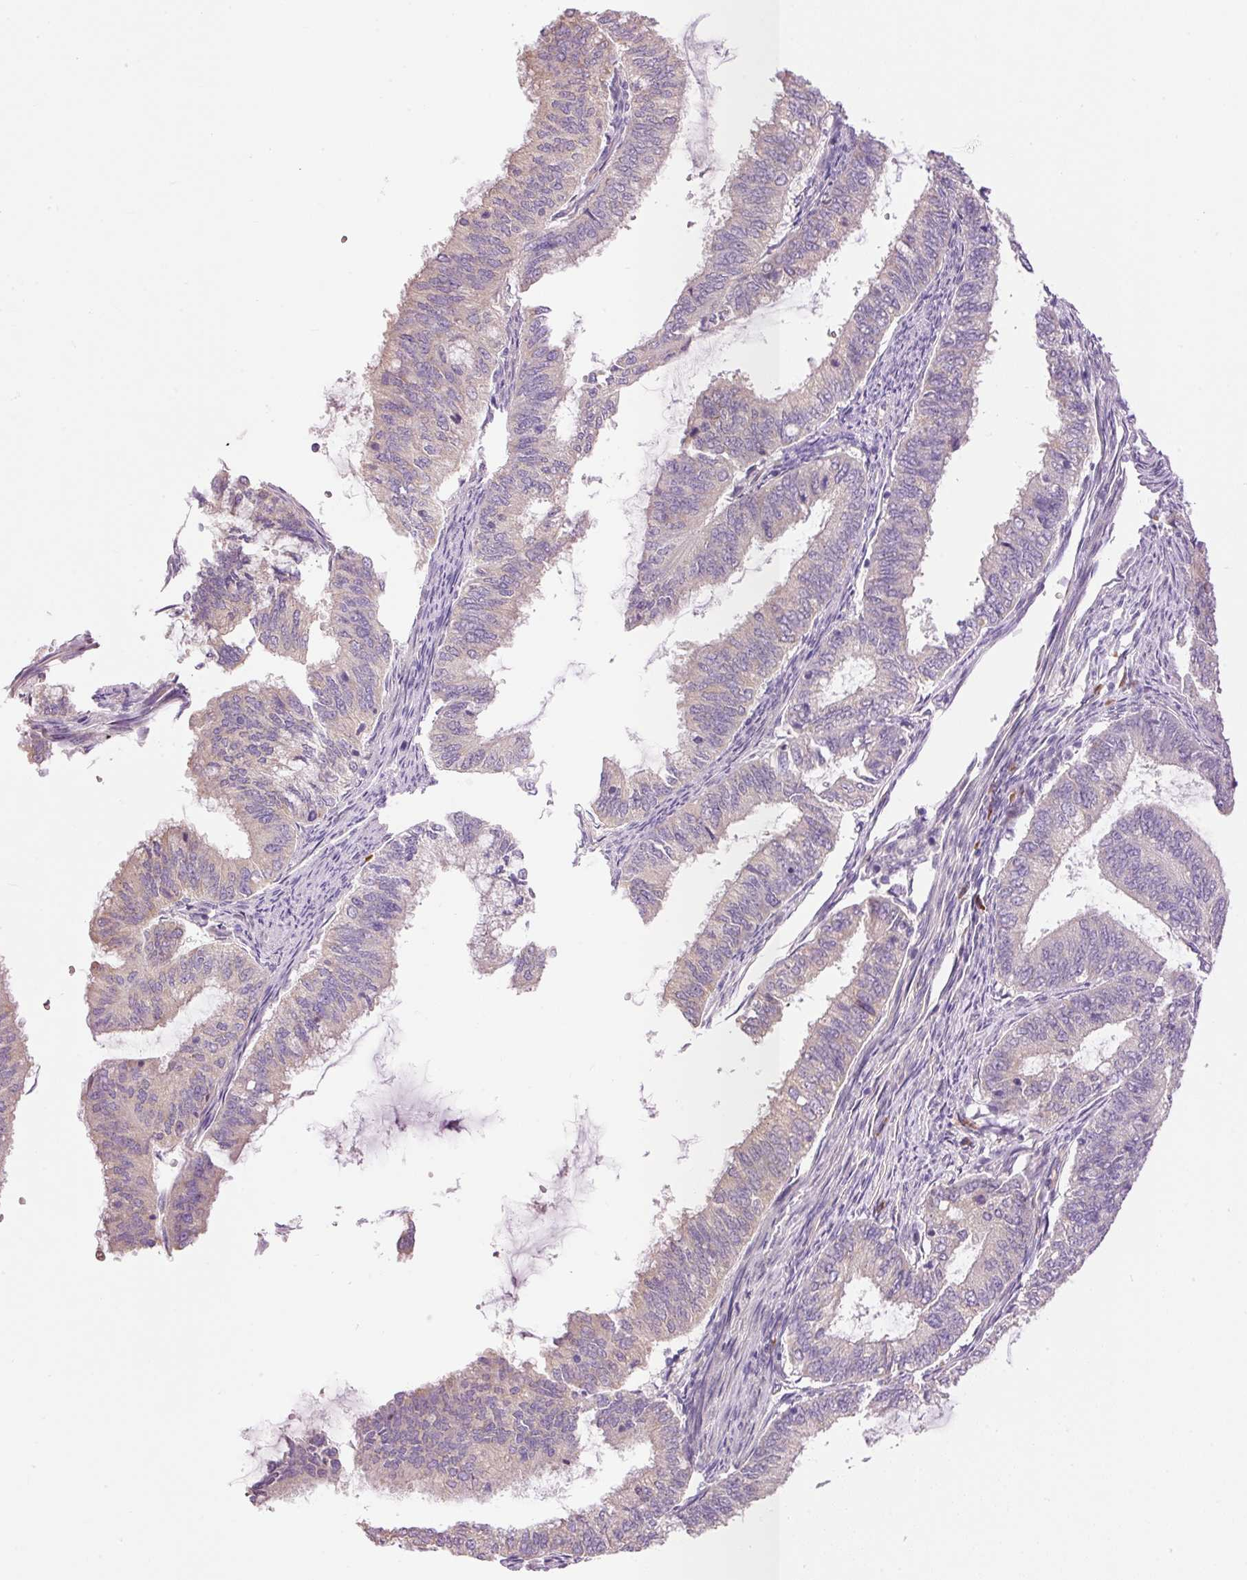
{"staining": {"intensity": "weak", "quantity": "<25%", "location": "cytoplasmic/membranous"}, "tissue": "endometrial cancer", "cell_type": "Tumor cells", "image_type": "cancer", "snomed": [{"axis": "morphology", "description": "Adenocarcinoma, NOS"}, {"axis": "topography", "description": "Endometrium"}], "caption": "A photomicrograph of endometrial adenocarcinoma stained for a protein shows no brown staining in tumor cells.", "gene": "PNPLA5", "patient": {"sex": "female", "age": 51}}